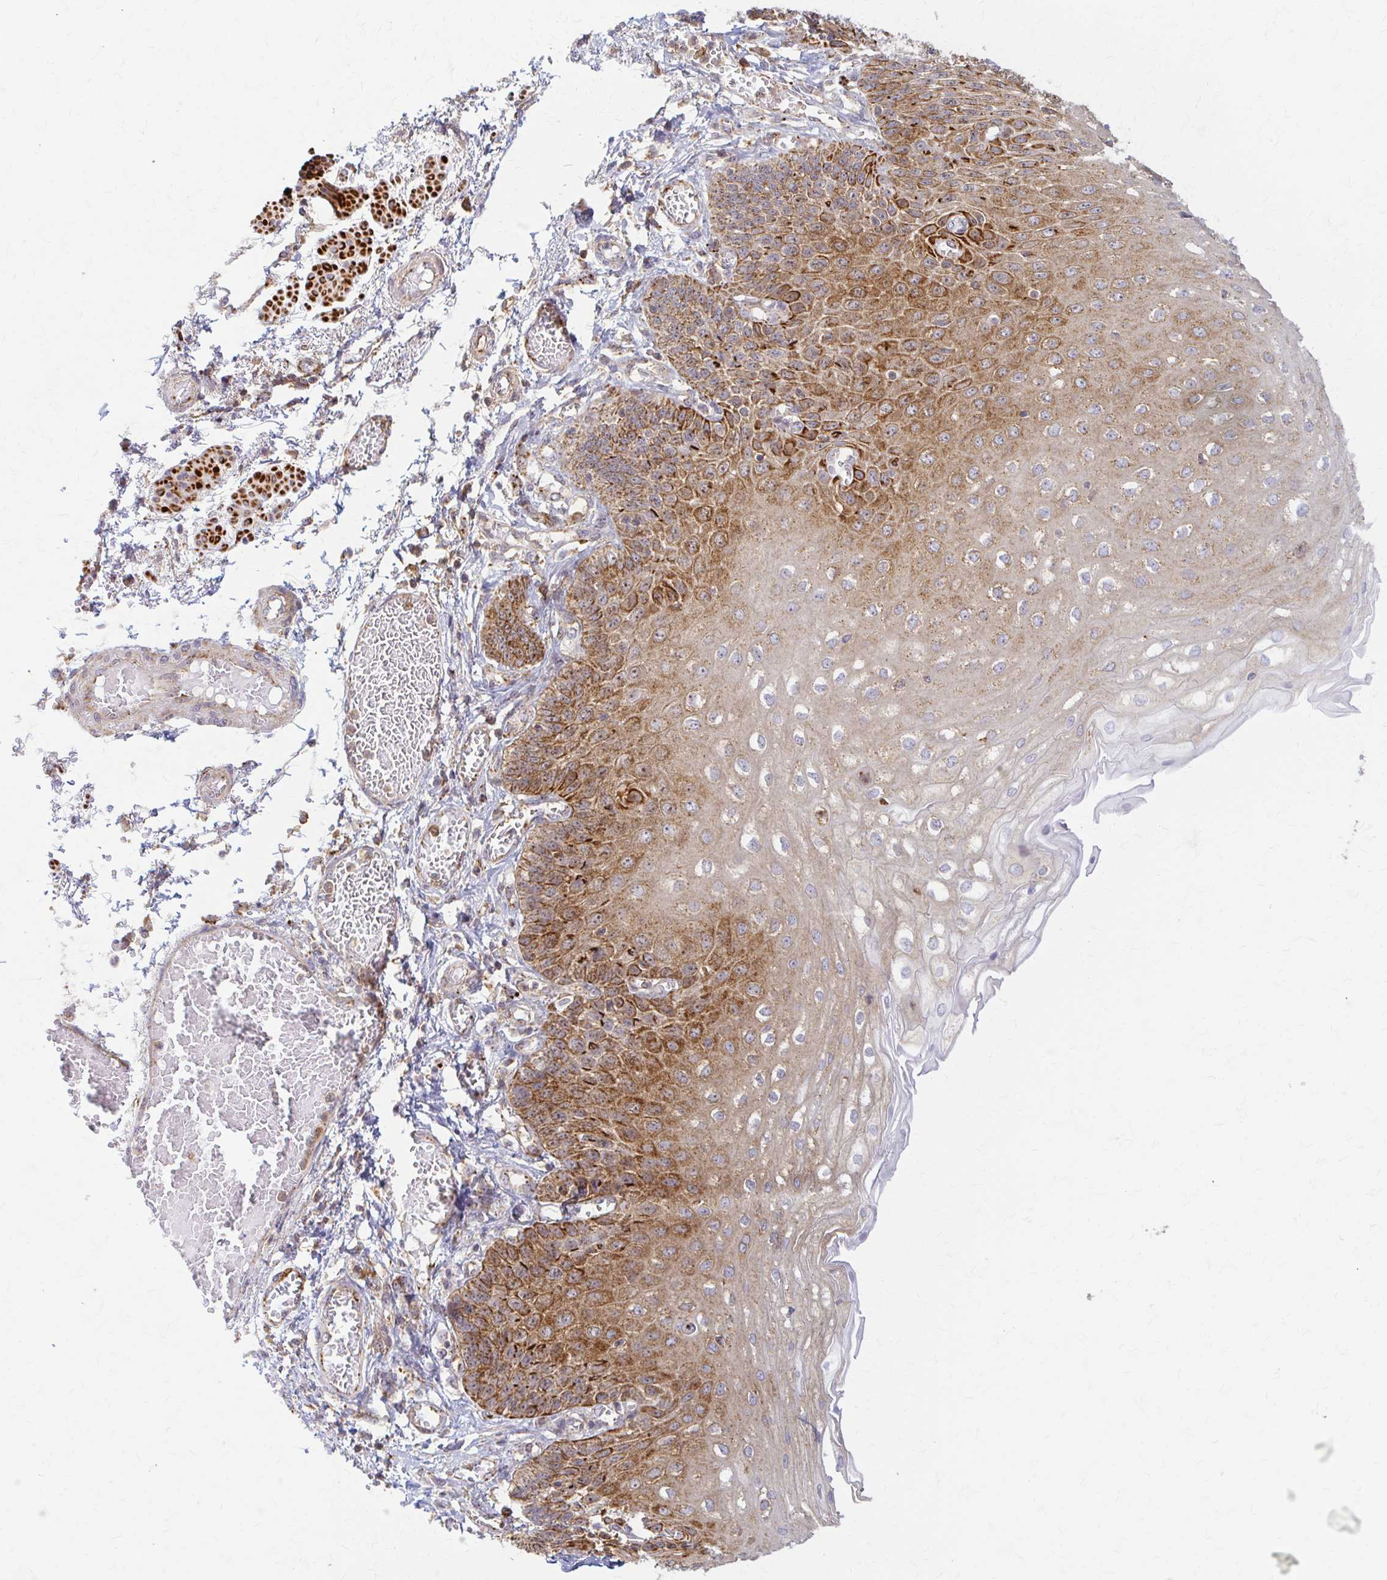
{"staining": {"intensity": "strong", "quantity": "25%-75%", "location": "cytoplasmic/membranous"}, "tissue": "esophagus", "cell_type": "Squamous epithelial cells", "image_type": "normal", "snomed": [{"axis": "morphology", "description": "Normal tissue, NOS"}, {"axis": "morphology", "description": "Adenocarcinoma, NOS"}, {"axis": "topography", "description": "Esophagus"}], "caption": "This histopathology image shows unremarkable esophagus stained with IHC to label a protein in brown. The cytoplasmic/membranous of squamous epithelial cells show strong positivity for the protein. Nuclei are counter-stained blue.", "gene": "ARHGAP35", "patient": {"sex": "male", "age": 81}}